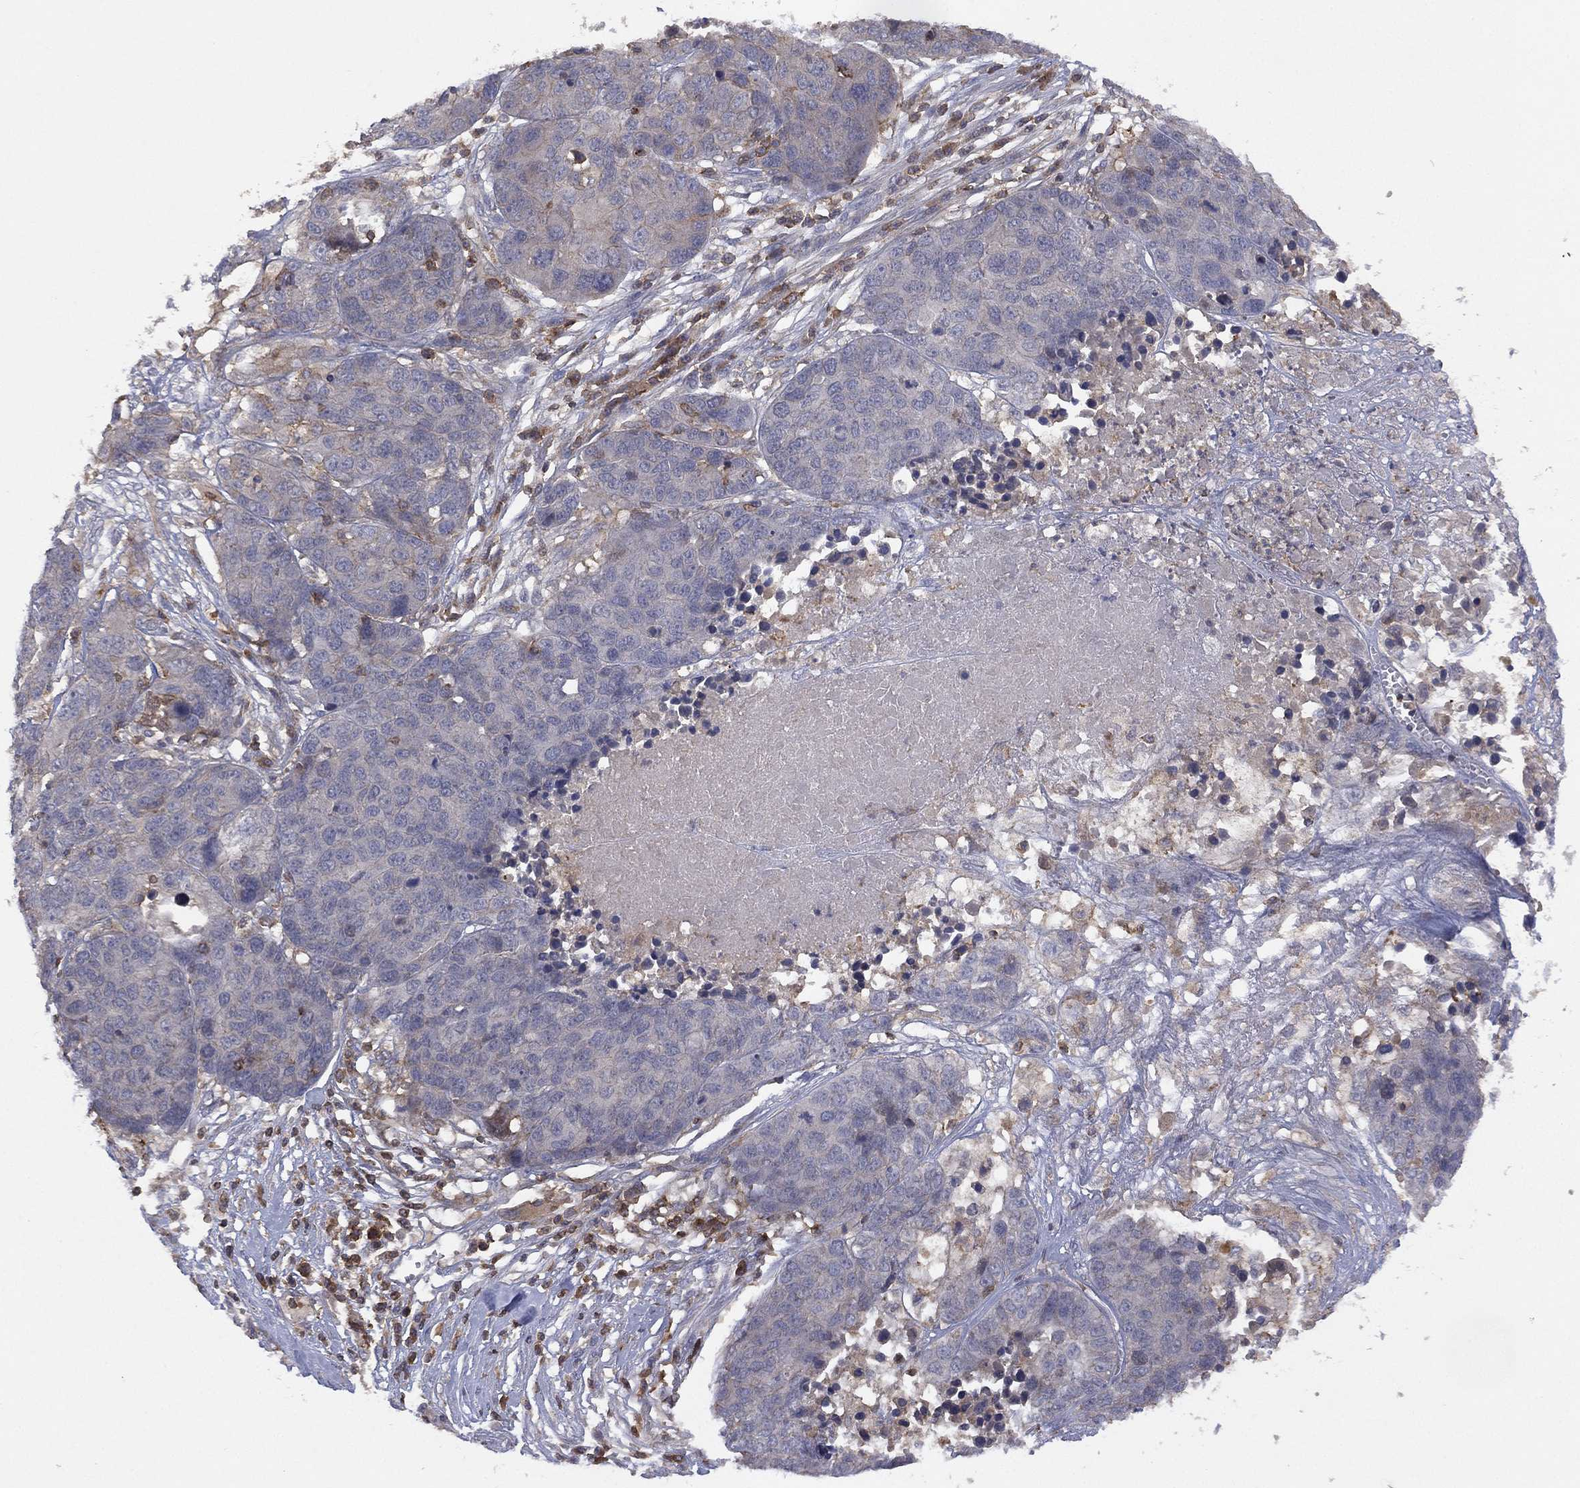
{"staining": {"intensity": "negative", "quantity": "none", "location": "none"}, "tissue": "ovarian cancer", "cell_type": "Tumor cells", "image_type": "cancer", "snomed": [{"axis": "morphology", "description": "Cystadenocarcinoma, serous, NOS"}, {"axis": "topography", "description": "Ovary"}], "caption": "Human ovarian cancer (serous cystadenocarcinoma) stained for a protein using immunohistochemistry reveals no positivity in tumor cells.", "gene": "DOCK8", "patient": {"sex": "female", "age": 87}}